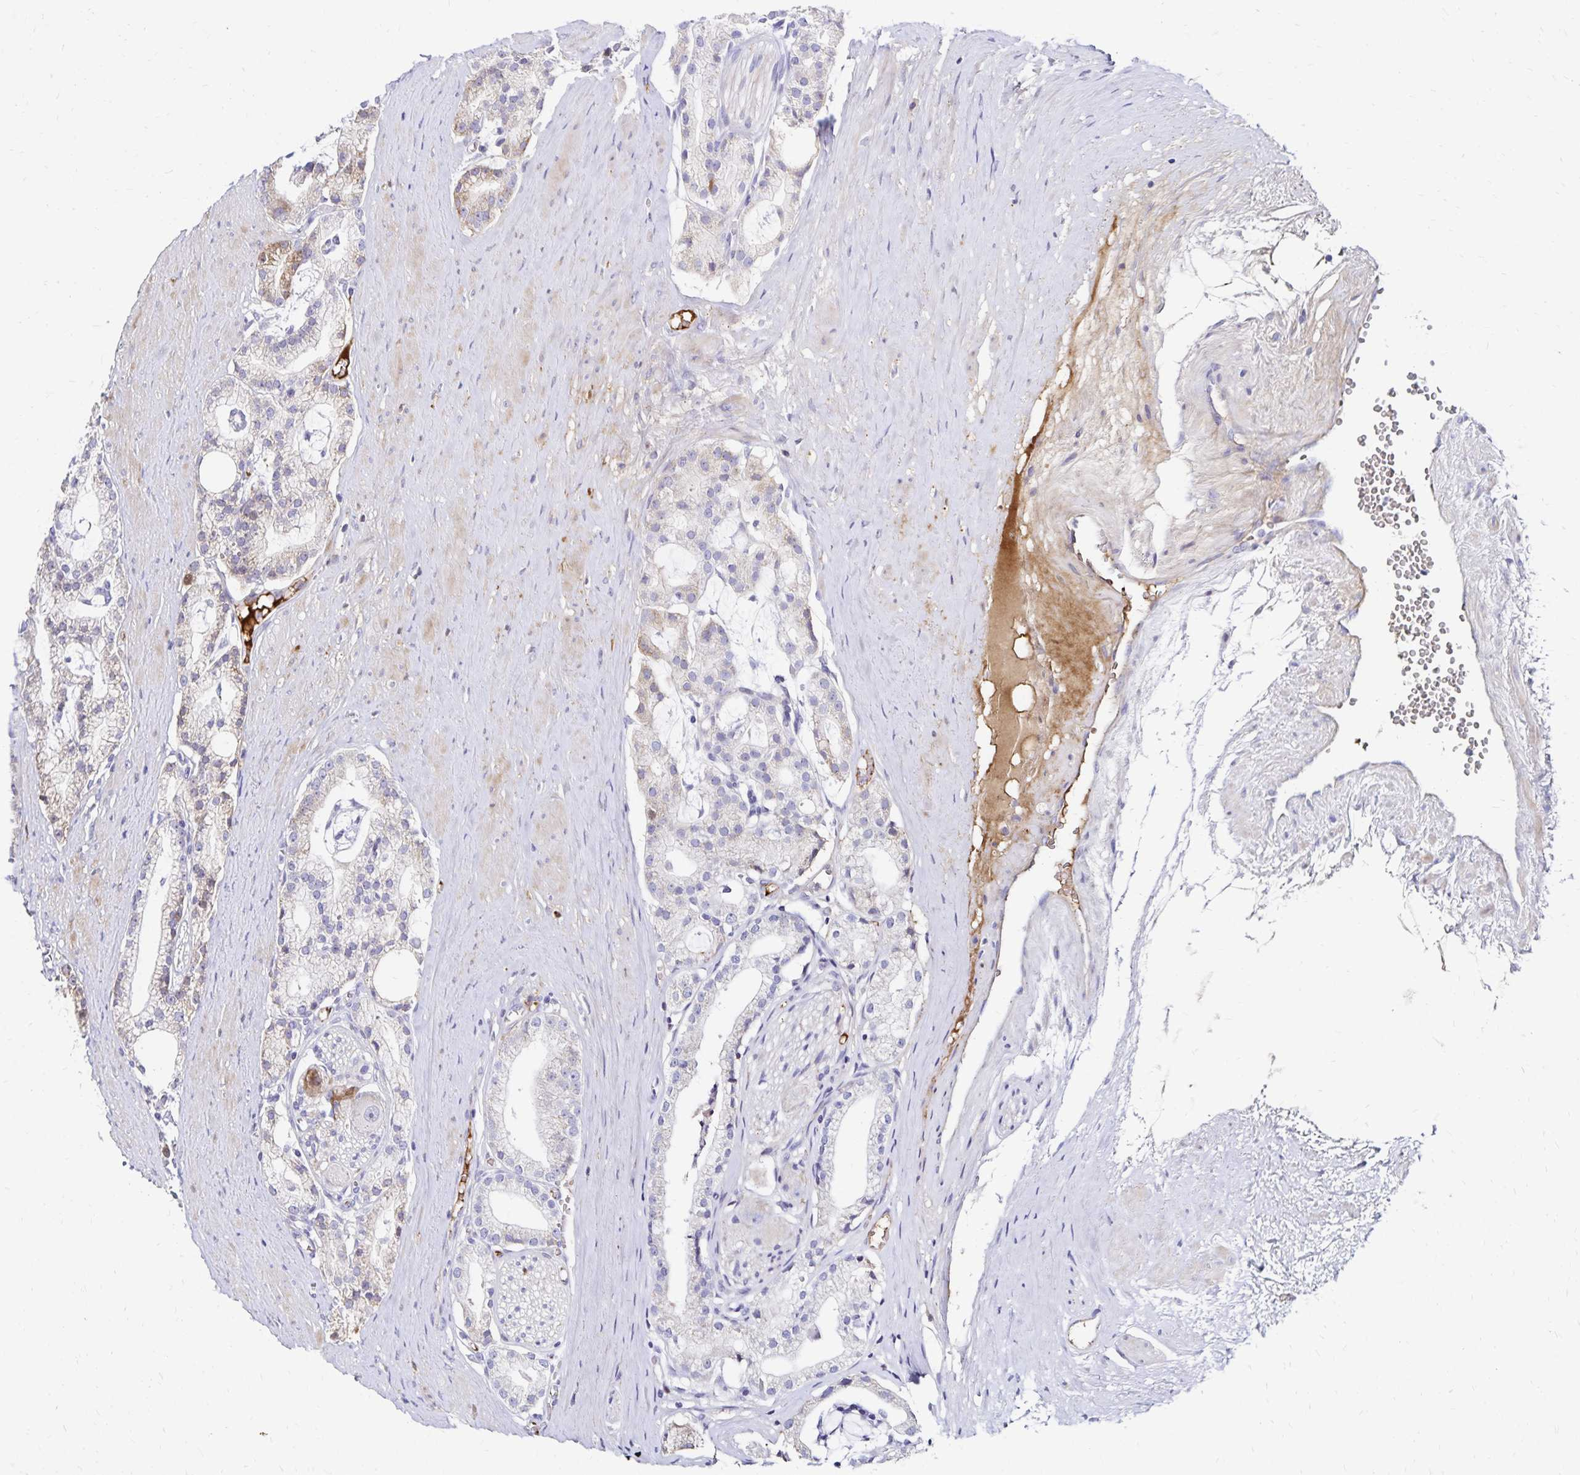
{"staining": {"intensity": "moderate", "quantity": "<25%", "location": "cytoplasmic/membranous"}, "tissue": "prostate cancer", "cell_type": "Tumor cells", "image_type": "cancer", "snomed": [{"axis": "morphology", "description": "Adenocarcinoma, High grade"}, {"axis": "topography", "description": "Prostate"}], "caption": "Approximately <25% of tumor cells in human prostate adenocarcinoma (high-grade) reveal moderate cytoplasmic/membranous protein staining as visualized by brown immunohistochemical staining.", "gene": "NECAP1", "patient": {"sex": "male", "age": 71}}